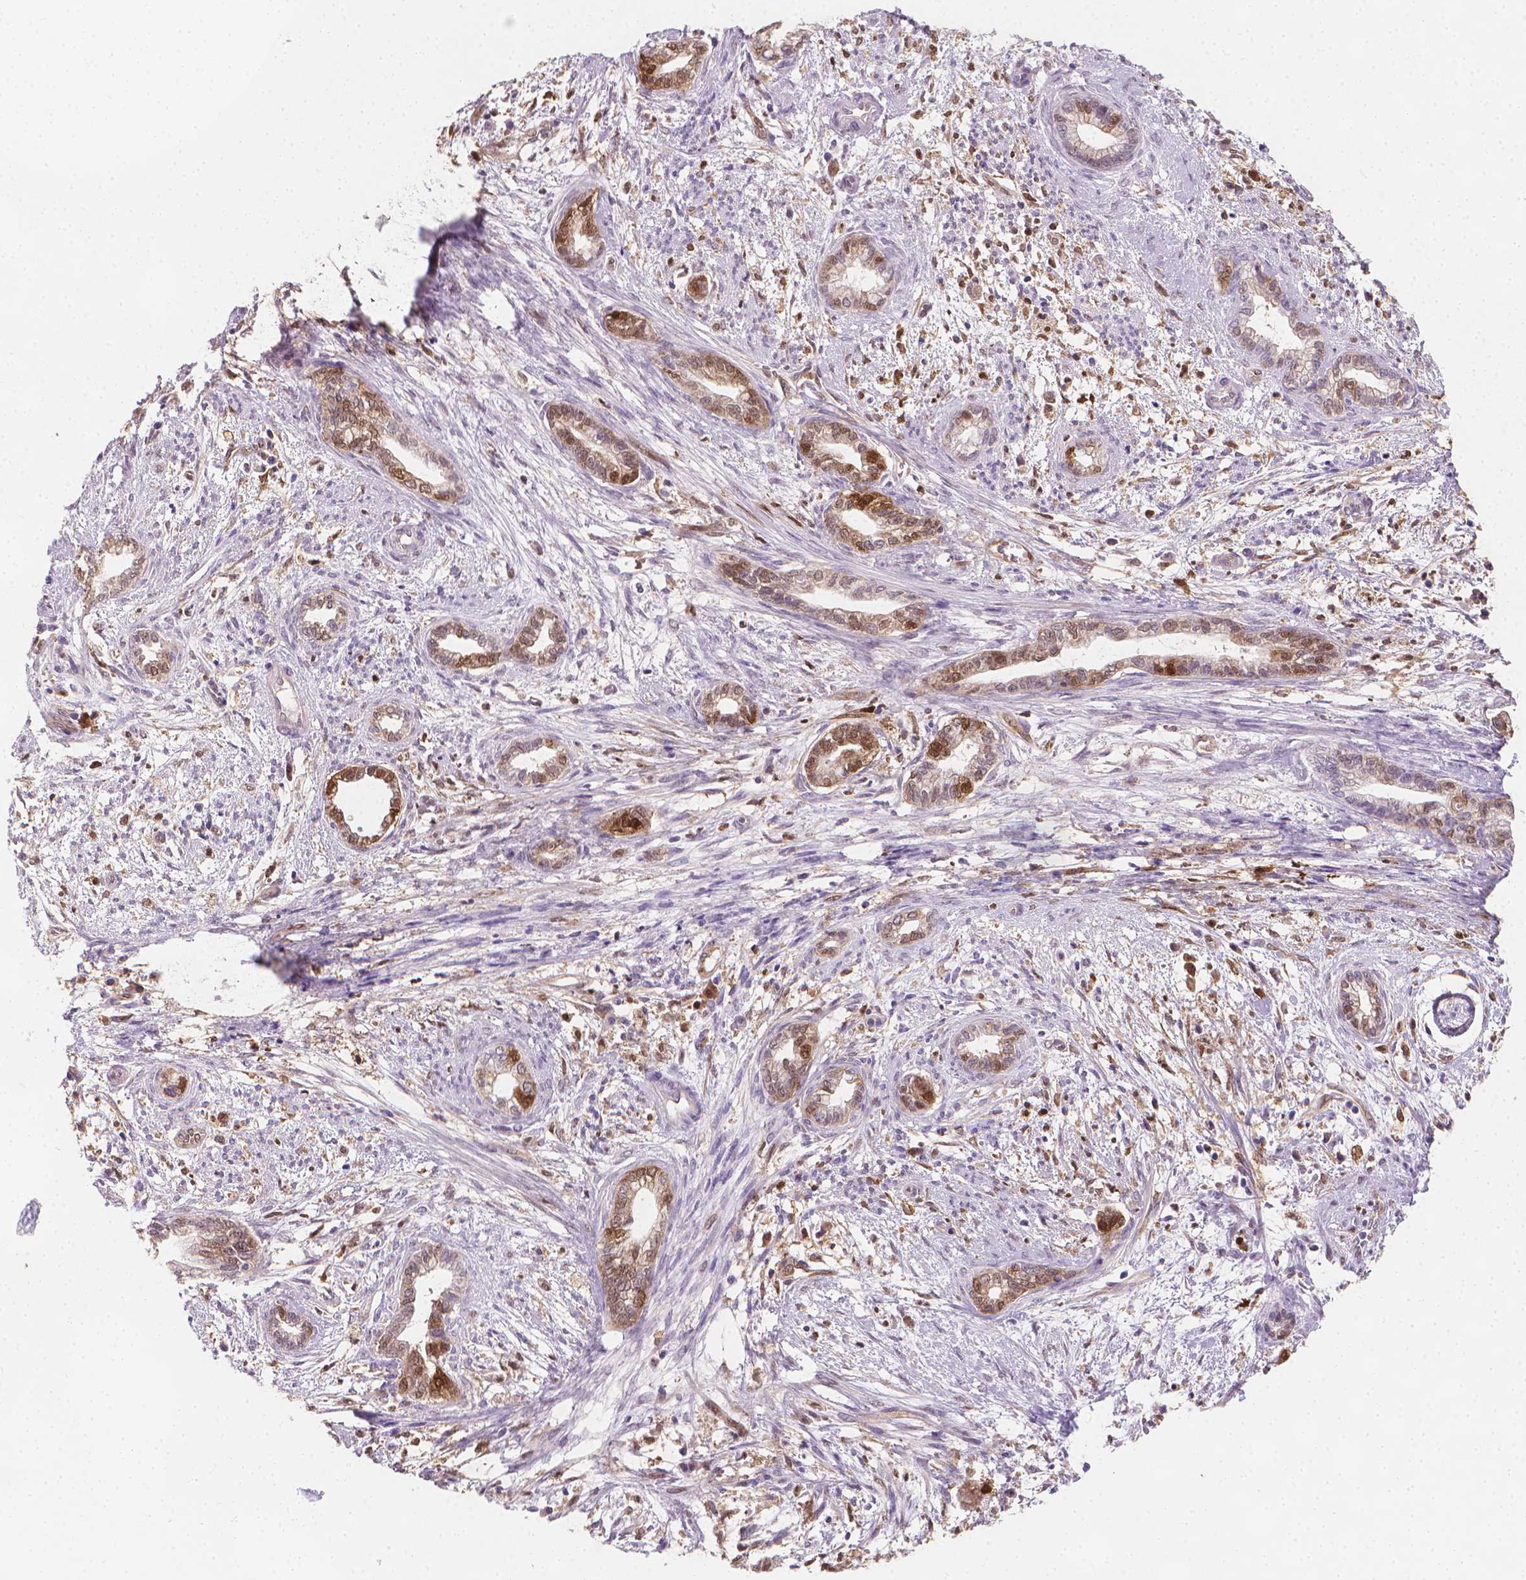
{"staining": {"intensity": "moderate", "quantity": "25%-75%", "location": "cytoplasmic/membranous,nuclear"}, "tissue": "cervical cancer", "cell_type": "Tumor cells", "image_type": "cancer", "snomed": [{"axis": "morphology", "description": "Adenocarcinoma, NOS"}, {"axis": "topography", "description": "Cervix"}], "caption": "Cervical cancer (adenocarcinoma) stained with immunohistochemistry shows moderate cytoplasmic/membranous and nuclear expression in about 25%-75% of tumor cells.", "gene": "TNFAIP2", "patient": {"sex": "female", "age": 62}}